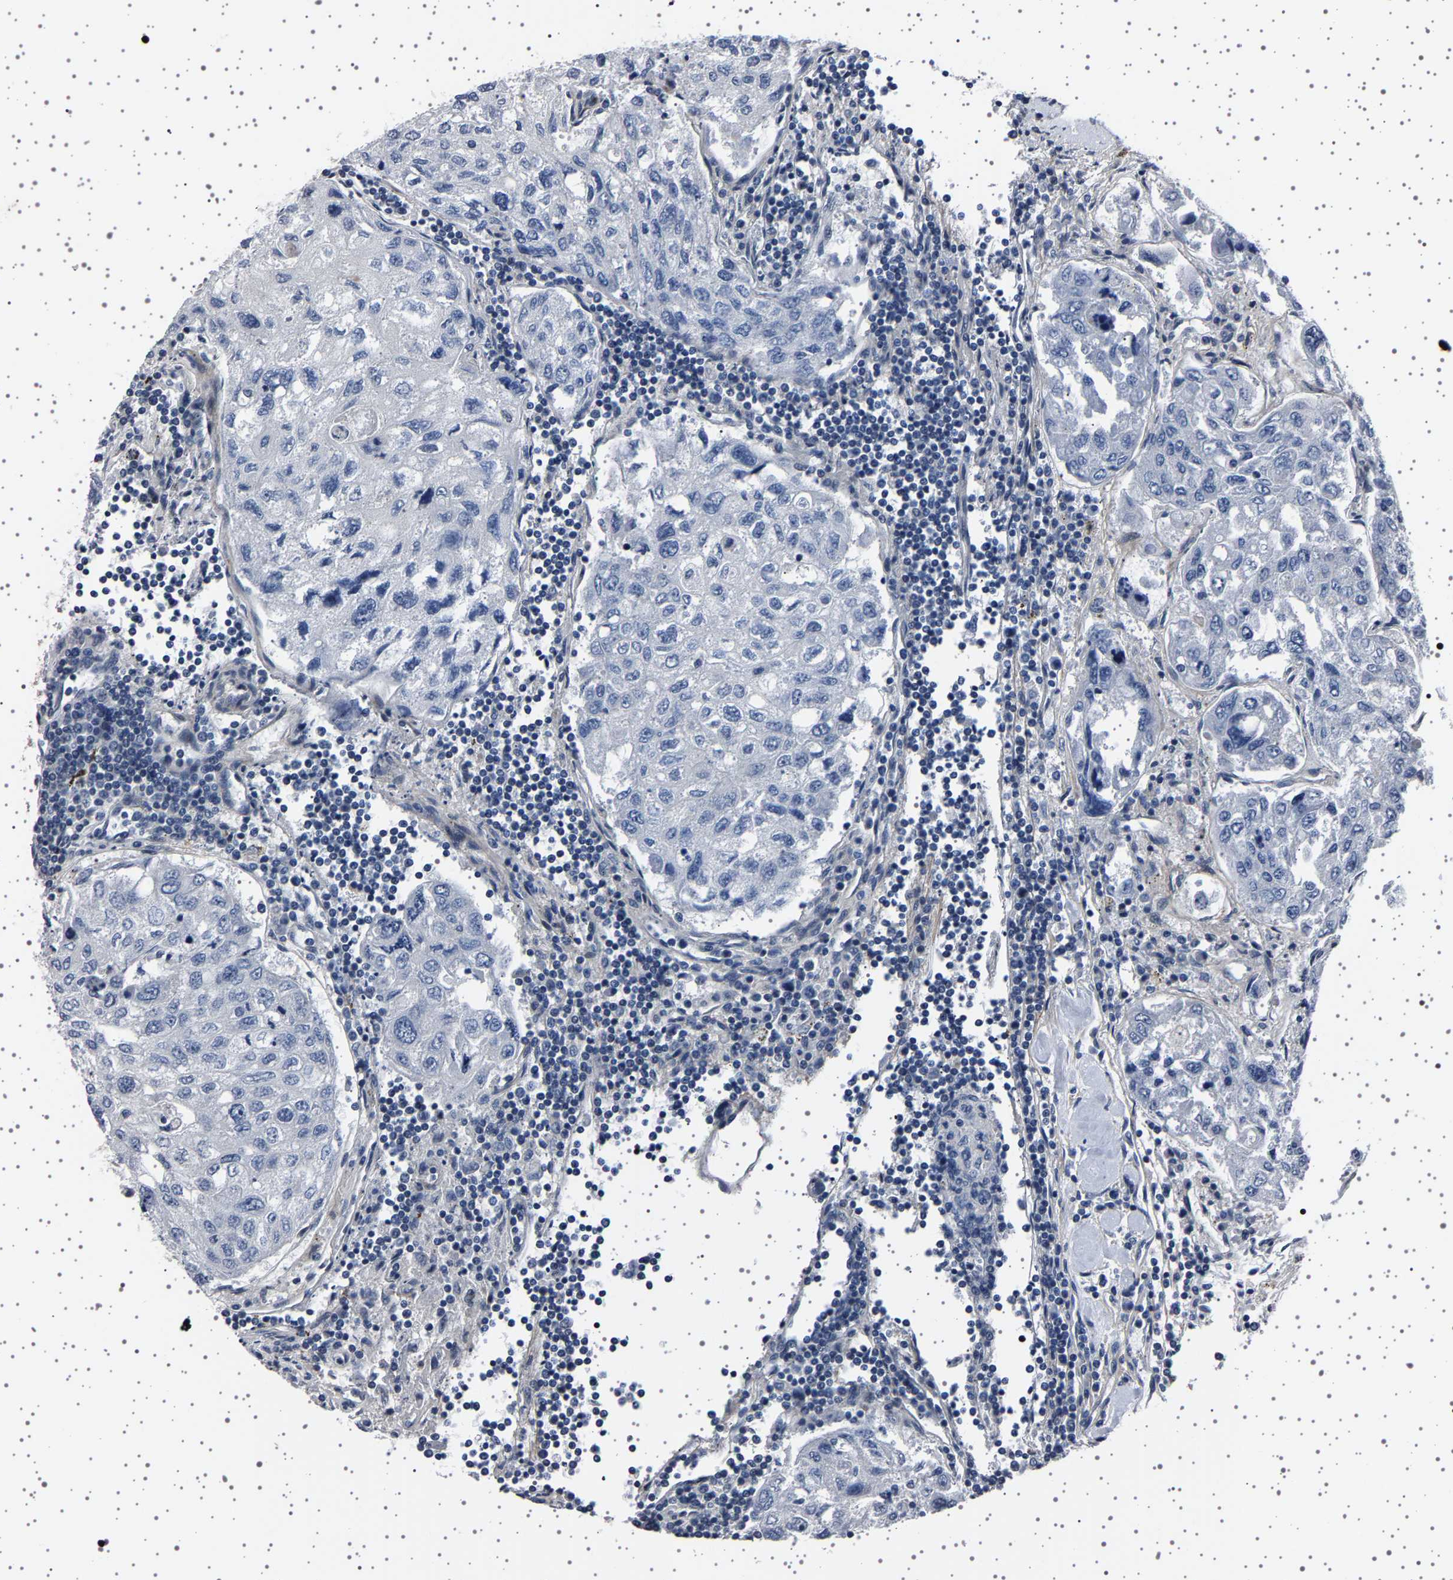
{"staining": {"intensity": "negative", "quantity": "none", "location": "none"}, "tissue": "urothelial cancer", "cell_type": "Tumor cells", "image_type": "cancer", "snomed": [{"axis": "morphology", "description": "Urothelial carcinoma, High grade"}, {"axis": "topography", "description": "Lymph node"}, {"axis": "topography", "description": "Urinary bladder"}], "caption": "High power microscopy histopathology image of an IHC photomicrograph of high-grade urothelial carcinoma, revealing no significant staining in tumor cells. The staining is performed using DAB (3,3'-diaminobenzidine) brown chromogen with nuclei counter-stained in using hematoxylin.", "gene": "PAK5", "patient": {"sex": "male", "age": 51}}